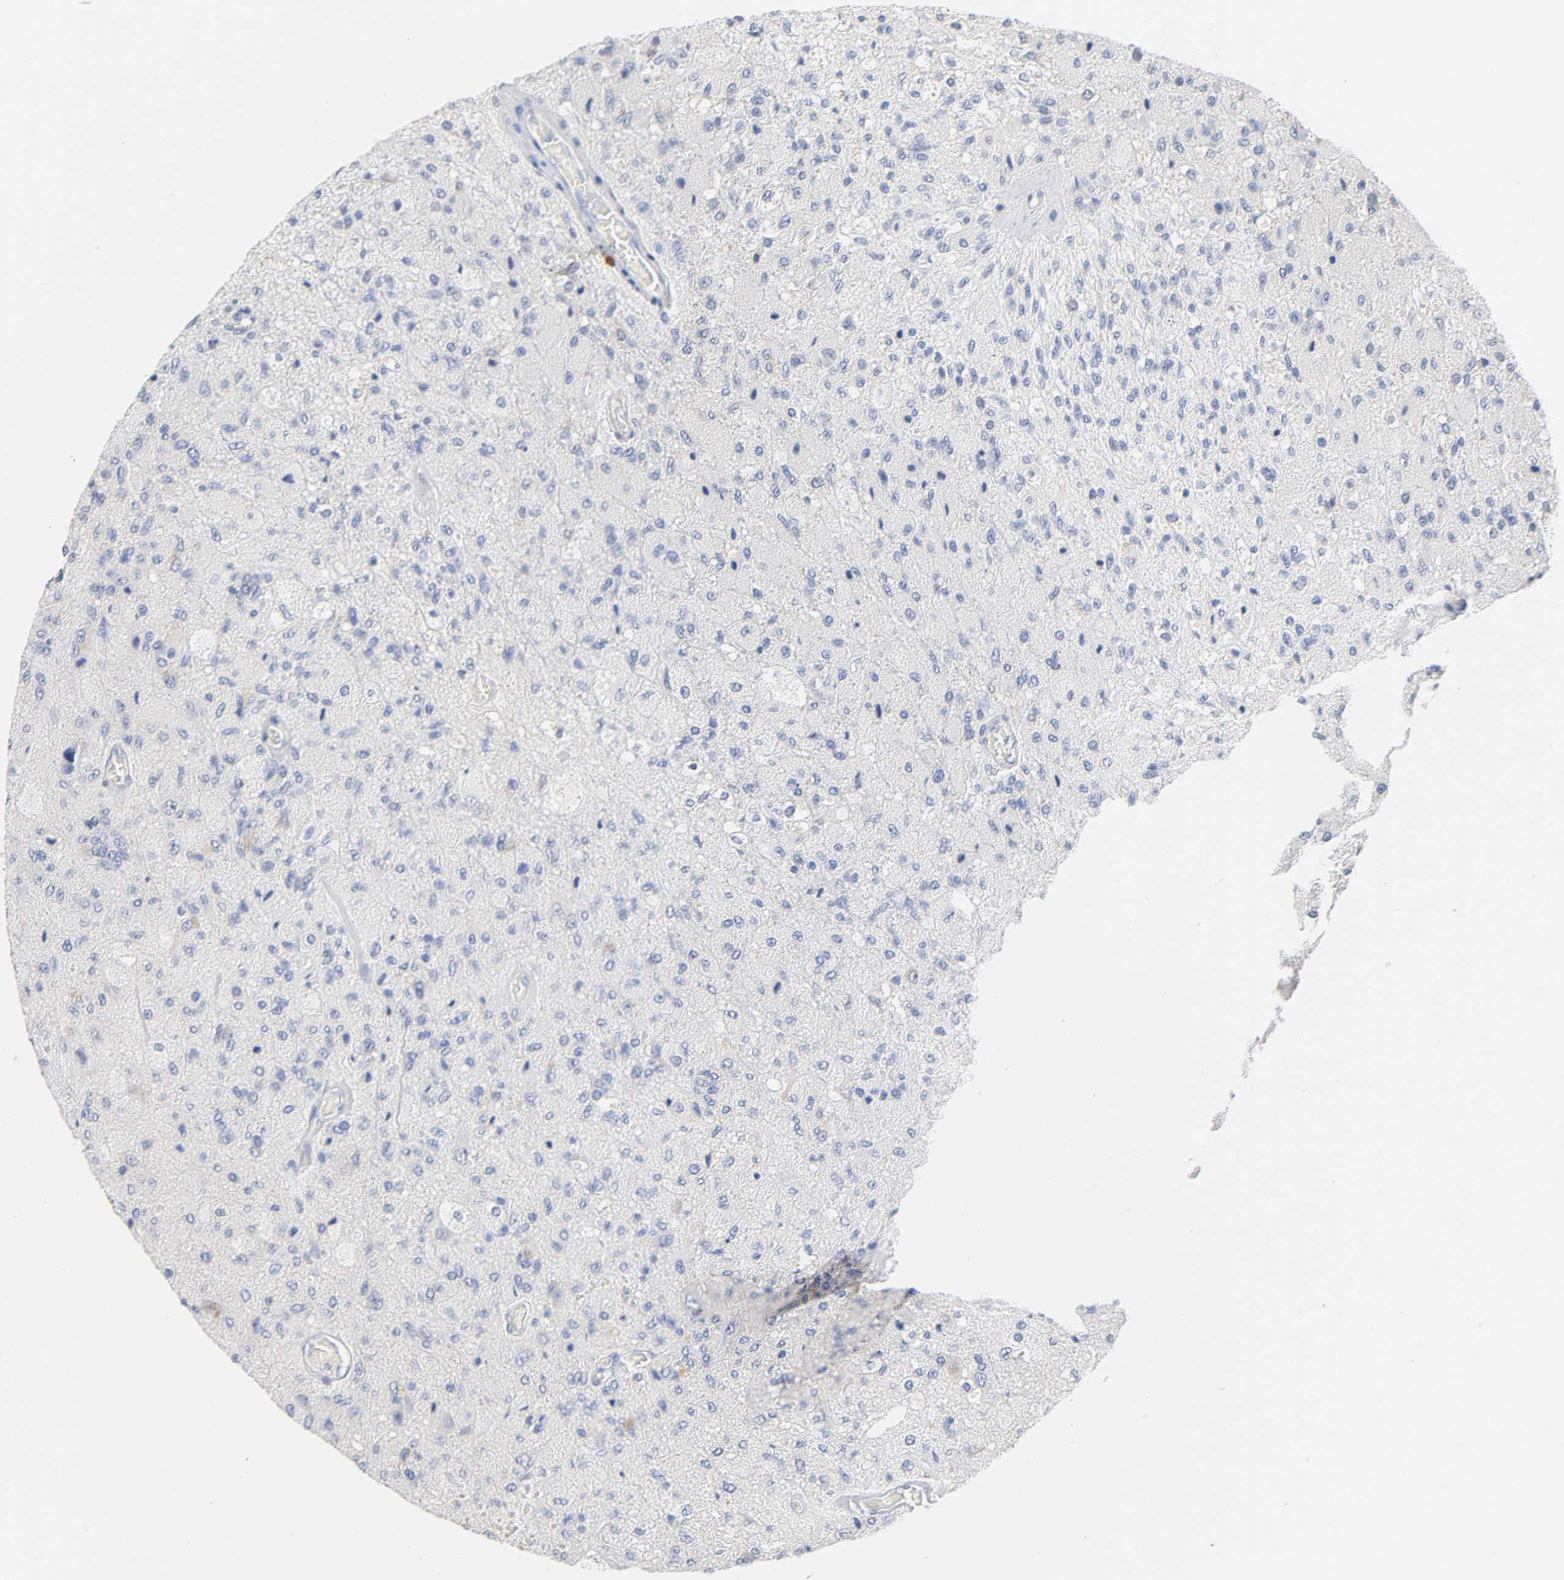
{"staining": {"intensity": "negative", "quantity": "none", "location": "none"}, "tissue": "glioma", "cell_type": "Tumor cells", "image_type": "cancer", "snomed": [{"axis": "morphology", "description": "Normal tissue, NOS"}, {"axis": "morphology", "description": "Glioma, malignant, High grade"}, {"axis": "topography", "description": "Cerebral cortex"}], "caption": "The histopathology image displays no significant expression in tumor cells of malignant glioma (high-grade).", "gene": "MALT1", "patient": {"sex": "male", "age": 77}}